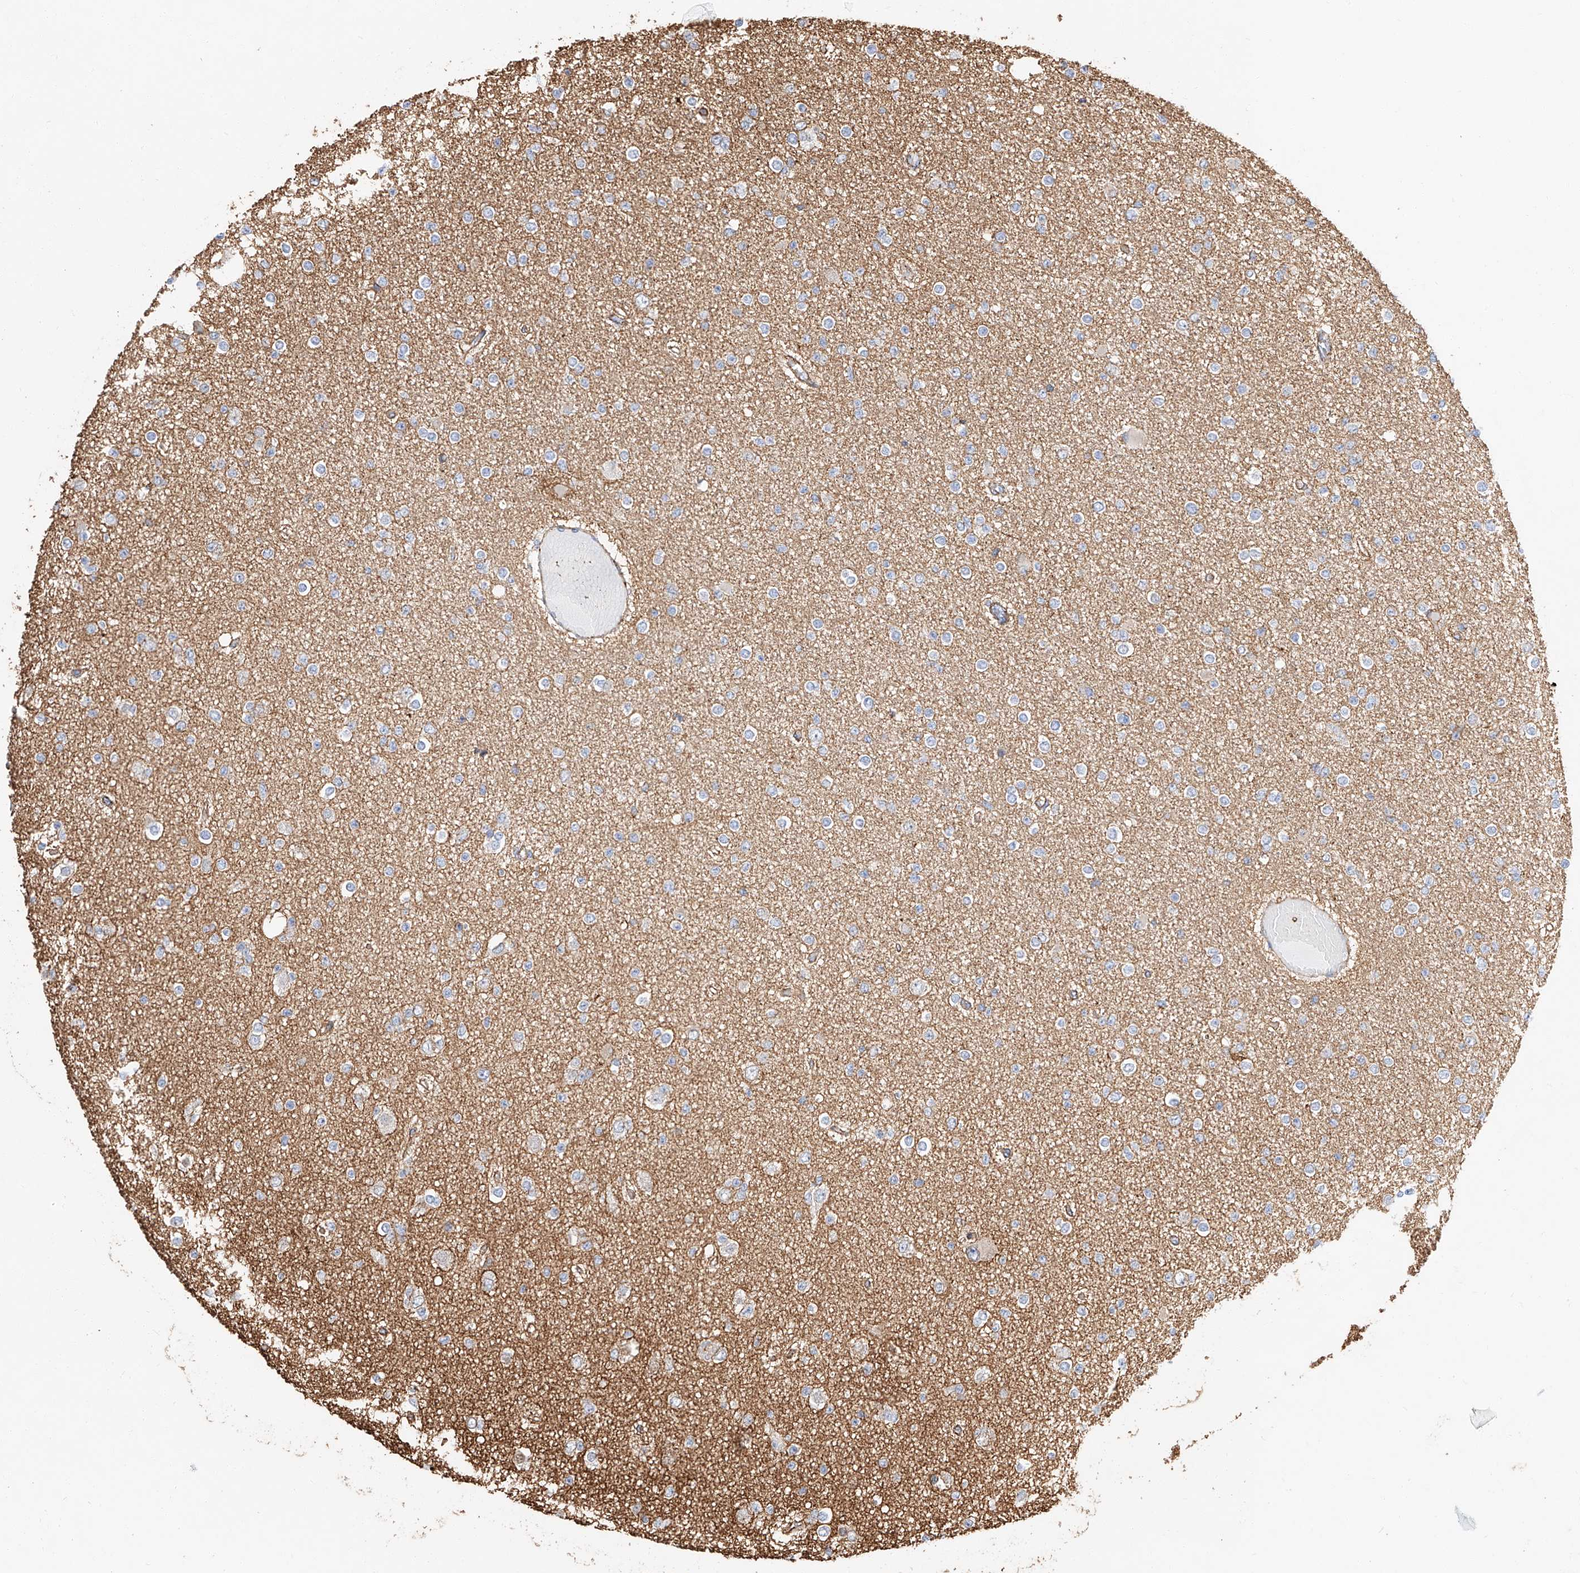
{"staining": {"intensity": "negative", "quantity": "none", "location": "none"}, "tissue": "glioma", "cell_type": "Tumor cells", "image_type": "cancer", "snomed": [{"axis": "morphology", "description": "Glioma, malignant, Low grade"}, {"axis": "topography", "description": "Brain"}], "caption": "Image shows no significant protein expression in tumor cells of malignant glioma (low-grade). (DAB IHC visualized using brightfield microscopy, high magnification).", "gene": "WFS1", "patient": {"sex": "female", "age": 22}}